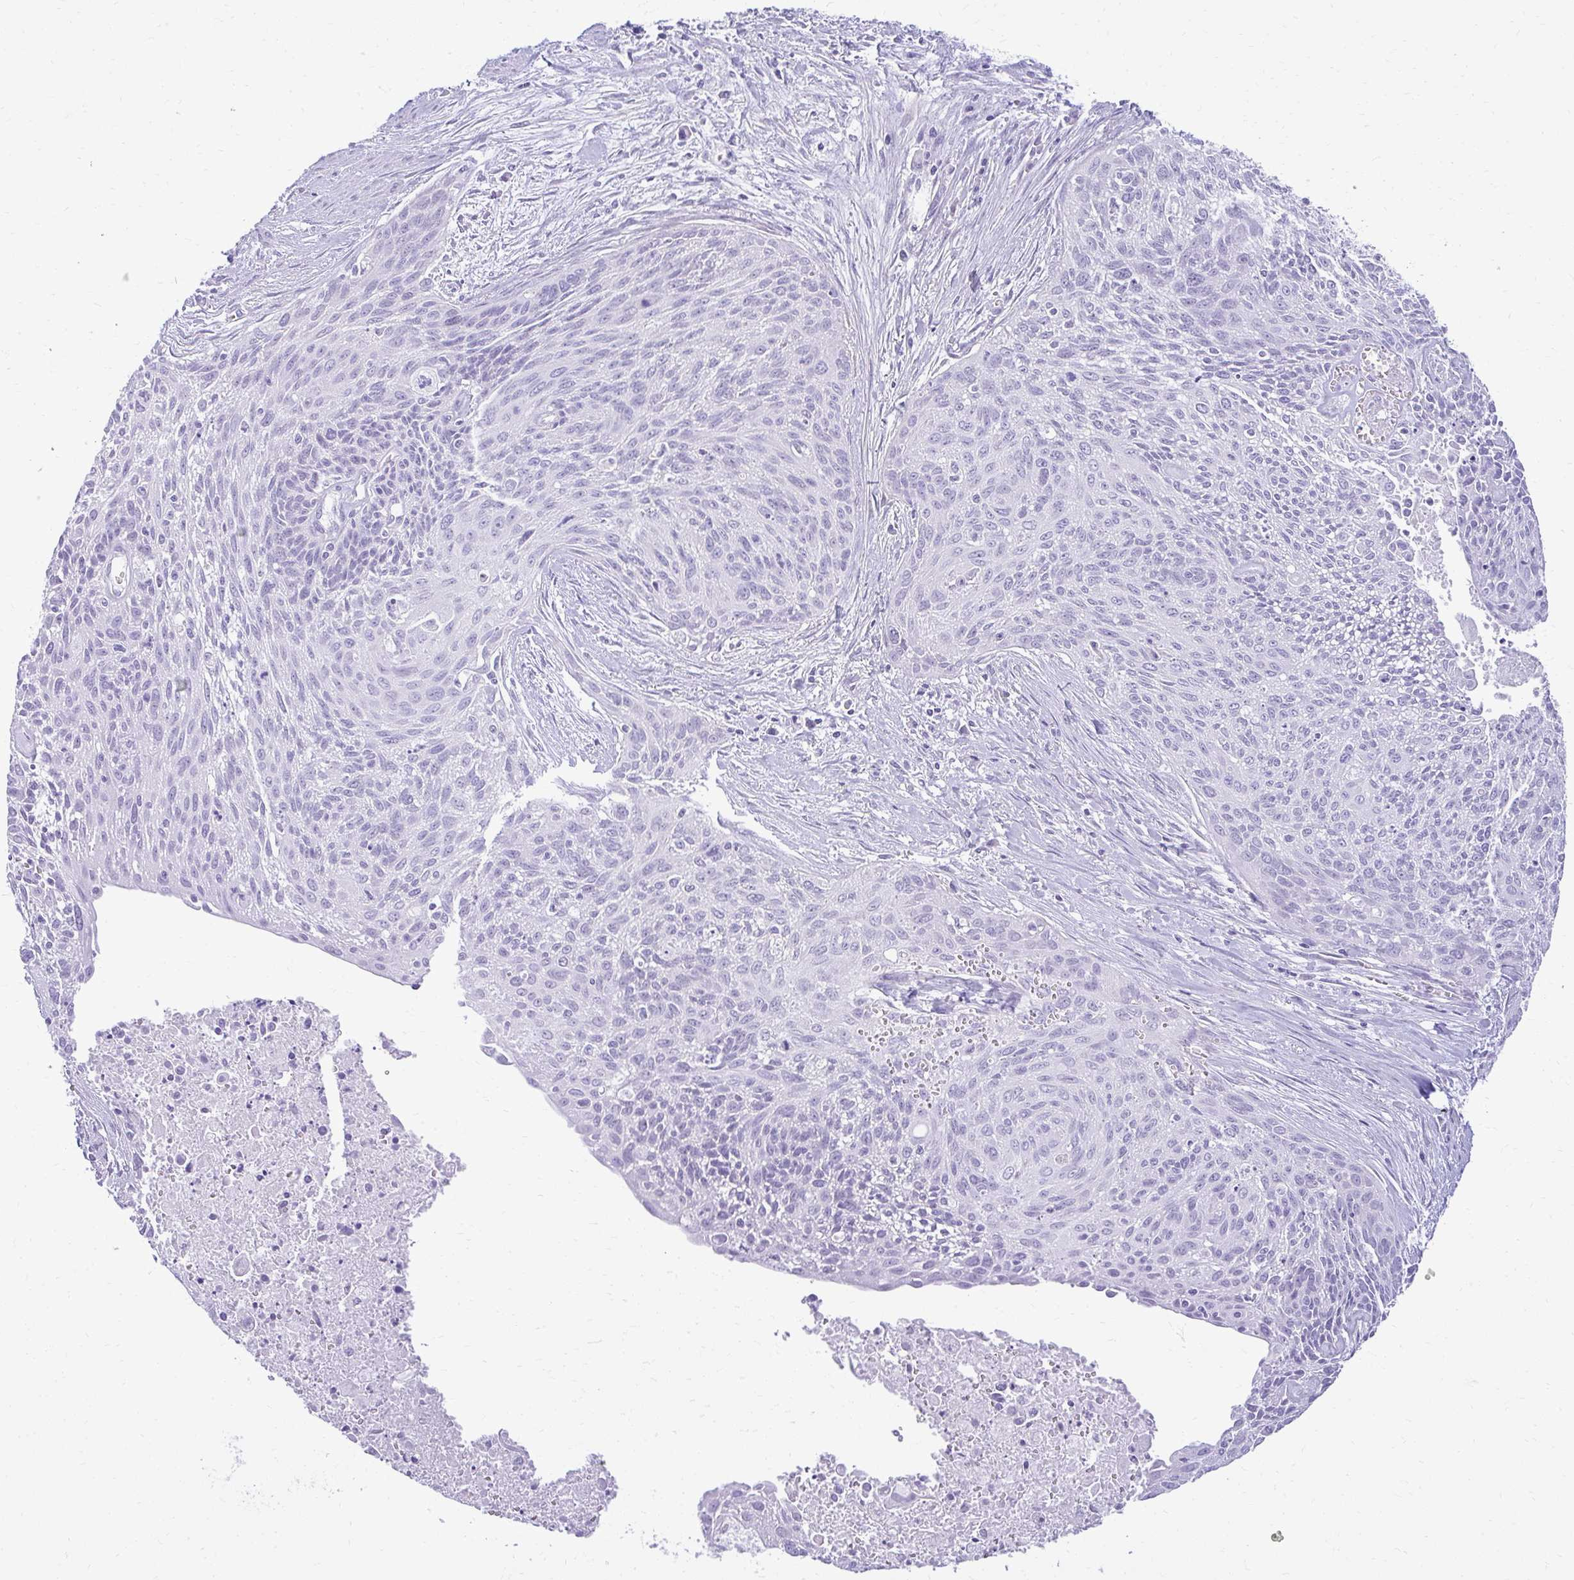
{"staining": {"intensity": "negative", "quantity": "none", "location": "none"}, "tissue": "cervical cancer", "cell_type": "Tumor cells", "image_type": "cancer", "snomed": [{"axis": "morphology", "description": "Squamous cell carcinoma, NOS"}, {"axis": "topography", "description": "Cervix"}], "caption": "A high-resolution photomicrograph shows IHC staining of cervical cancer, which shows no significant staining in tumor cells. (DAB immunohistochemistry (IHC) visualized using brightfield microscopy, high magnification).", "gene": "PRAP1", "patient": {"sex": "female", "age": 55}}